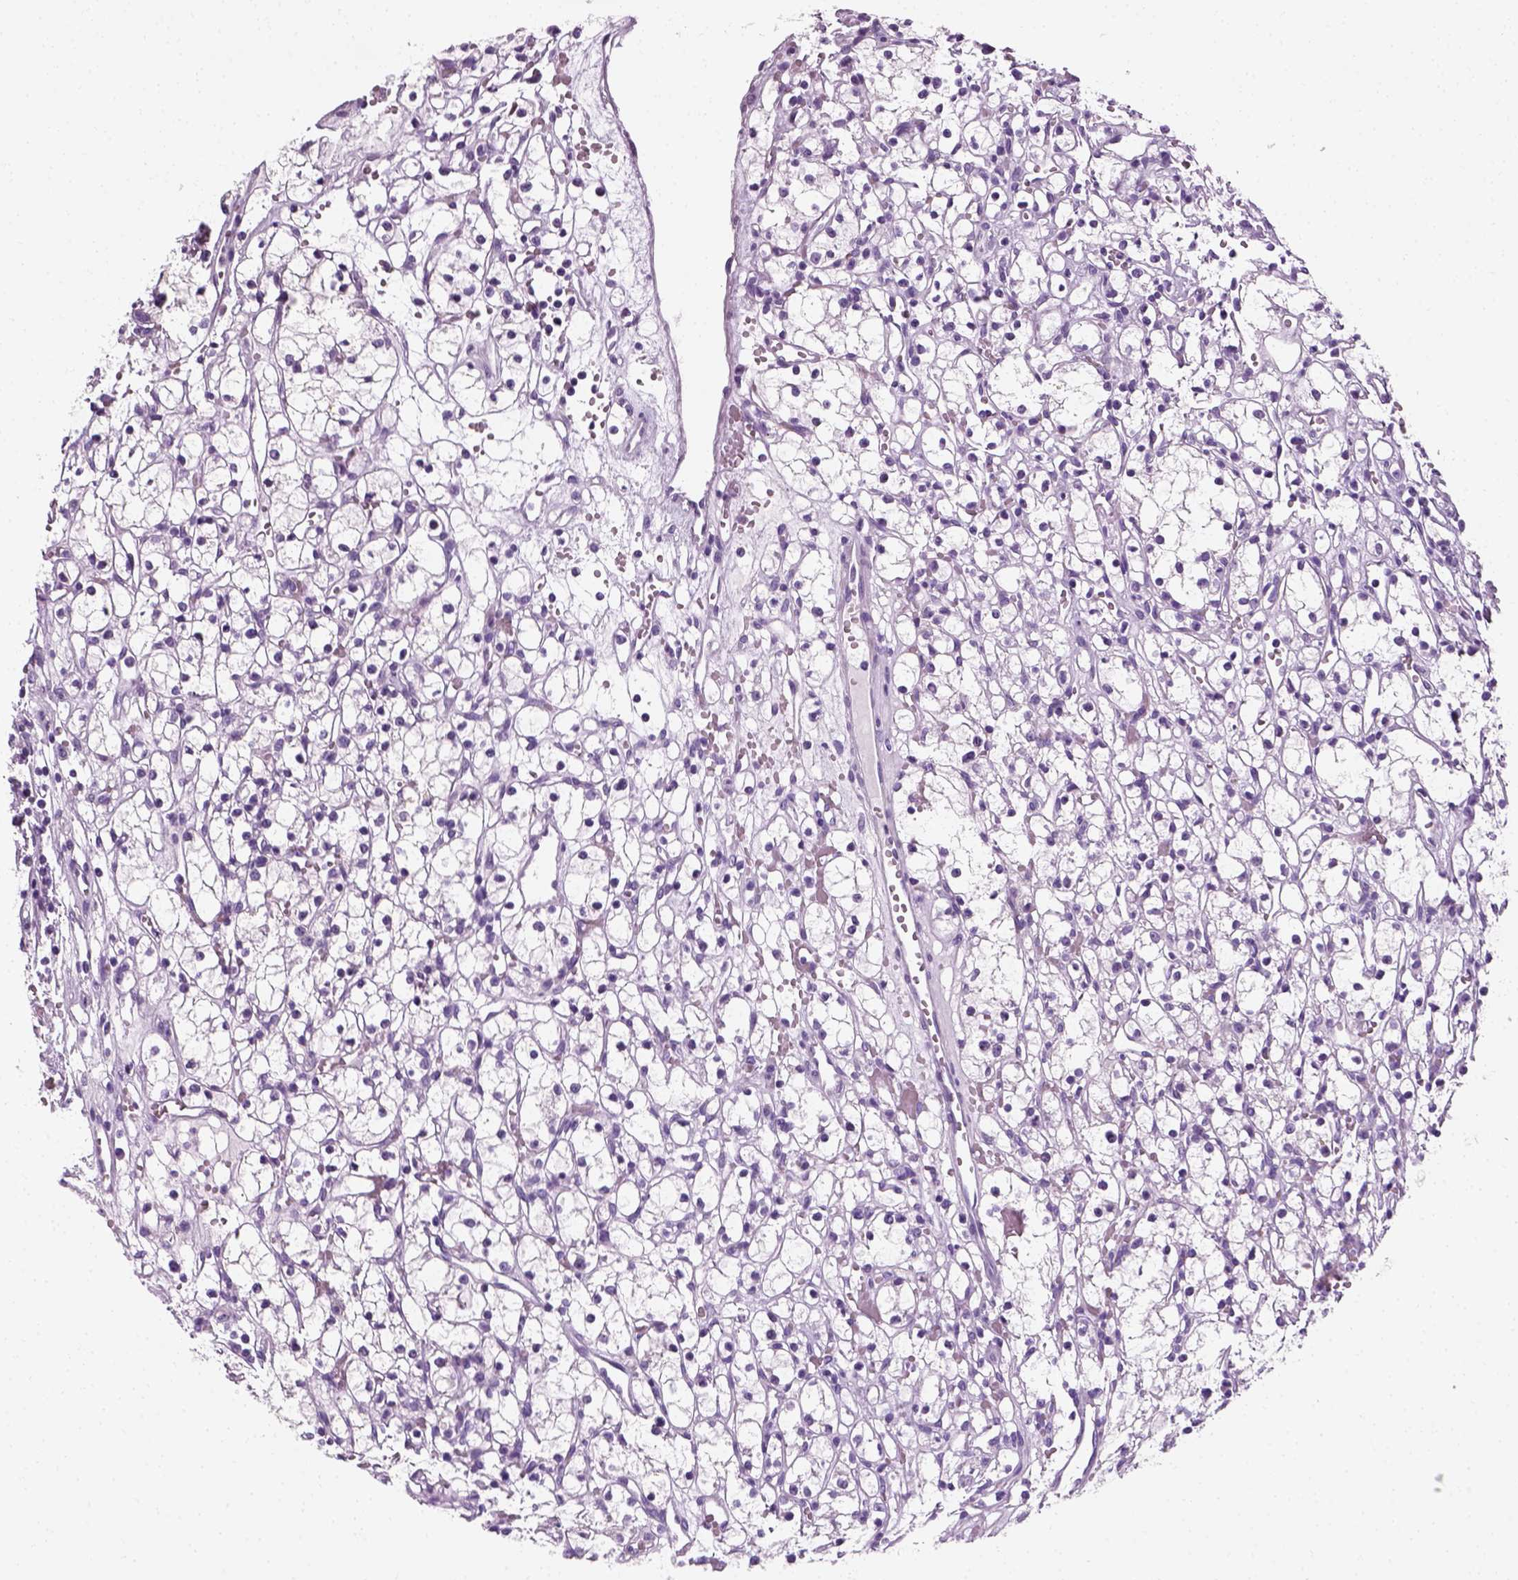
{"staining": {"intensity": "negative", "quantity": "none", "location": "none"}, "tissue": "renal cancer", "cell_type": "Tumor cells", "image_type": "cancer", "snomed": [{"axis": "morphology", "description": "Adenocarcinoma, NOS"}, {"axis": "topography", "description": "Kidney"}], "caption": "This is an immunohistochemistry micrograph of human adenocarcinoma (renal). There is no positivity in tumor cells.", "gene": "SPATA31E1", "patient": {"sex": "female", "age": 59}}